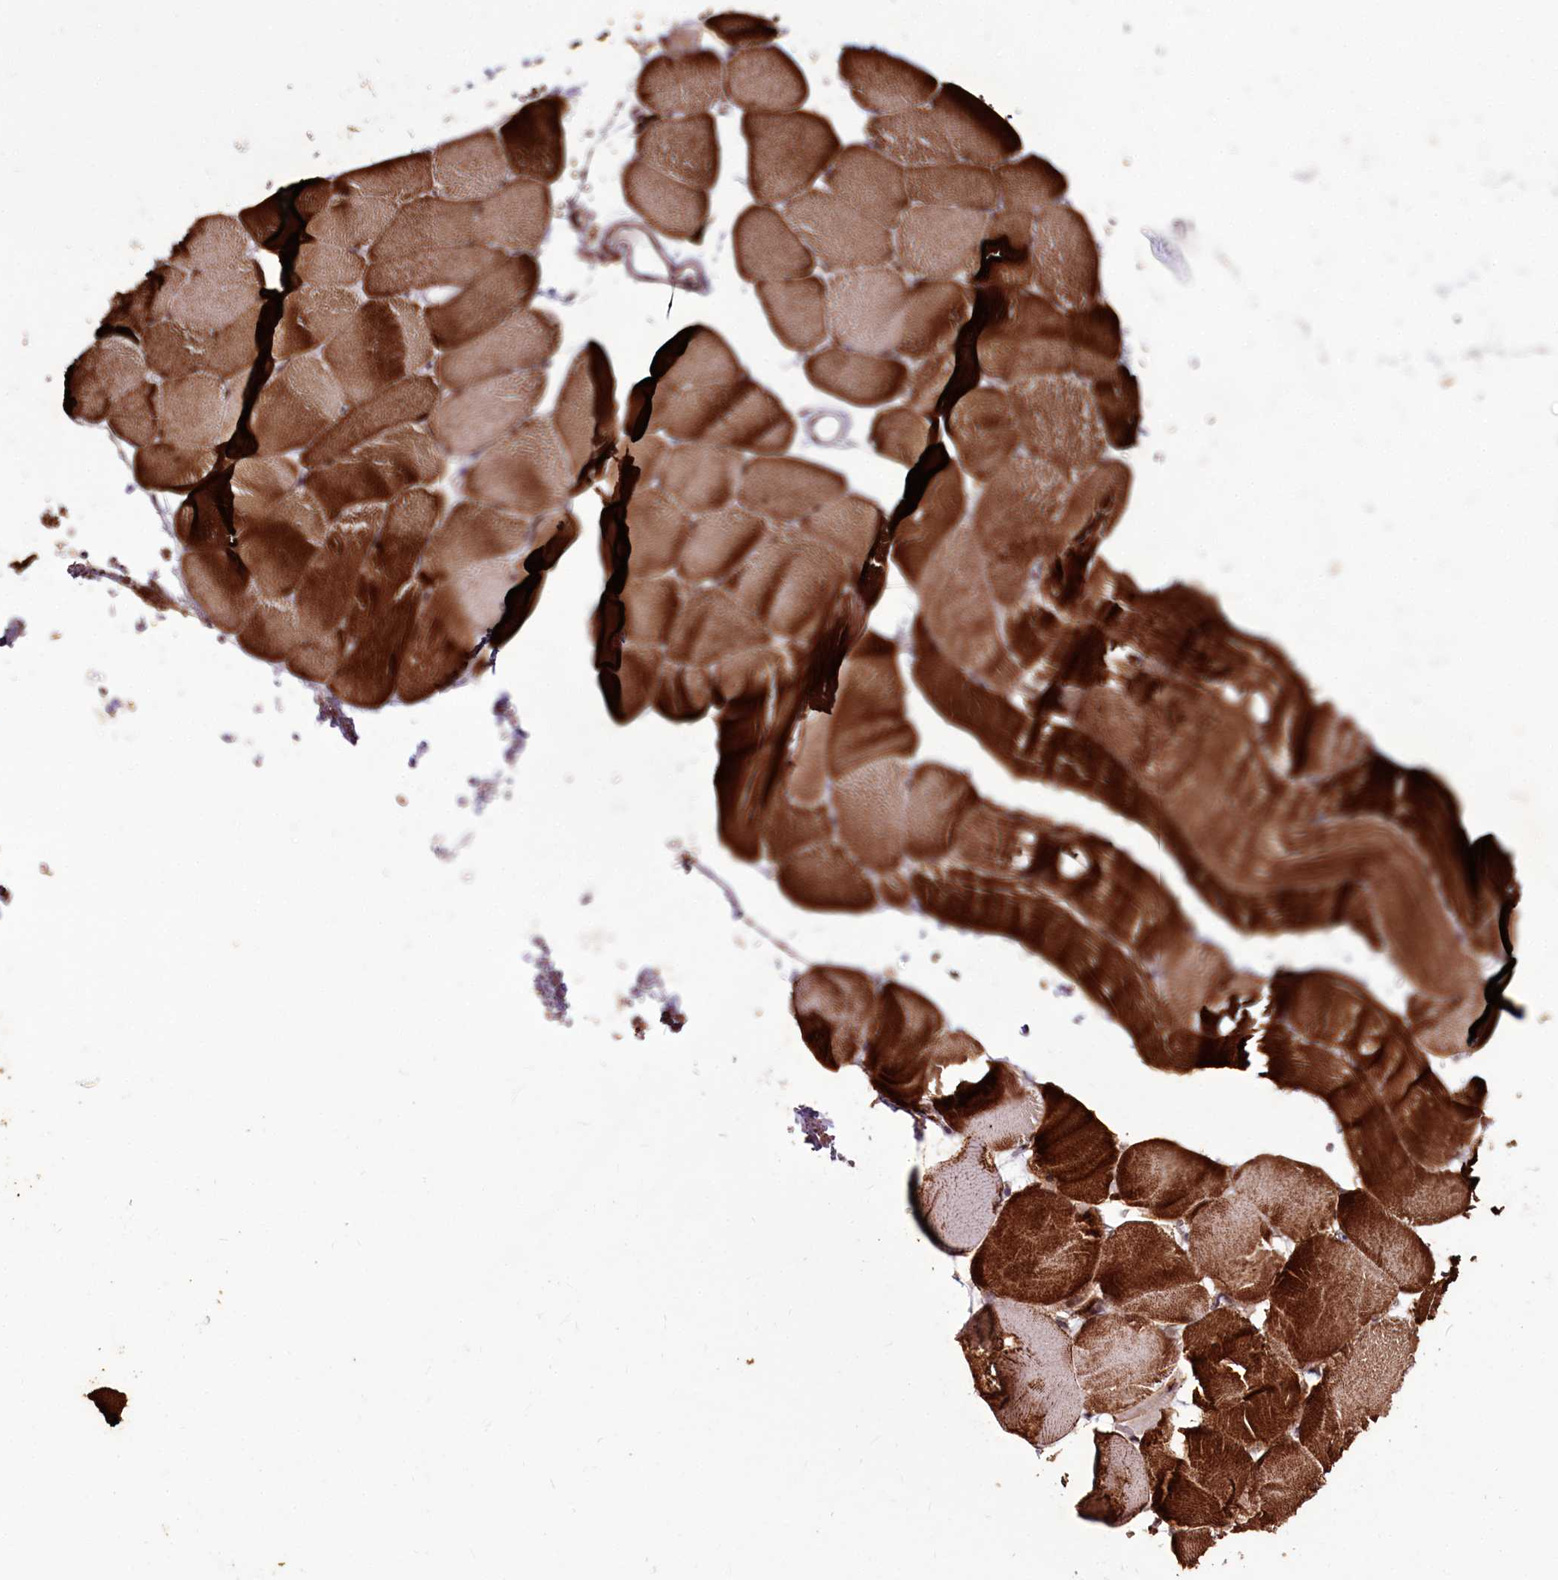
{"staining": {"intensity": "strong", "quantity": ">75%", "location": "cytoplasmic/membranous"}, "tissue": "skeletal muscle", "cell_type": "Myocytes", "image_type": "normal", "snomed": [{"axis": "morphology", "description": "Normal tissue, NOS"}, {"axis": "topography", "description": "Skeletal muscle"}, {"axis": "topography", "description": "Parathyroid gland"}], "caption": "Immunohistochemical staining of benign human skeletal muscle exhibits high levels of strong cytoplasmic/membranous expression in approximately >75% of myocytes. (brown staining indicates protein expression, while blue staining denotes nuclei).", "gene": "CARD19", "patient": {"sex": "female", "age": 37}}